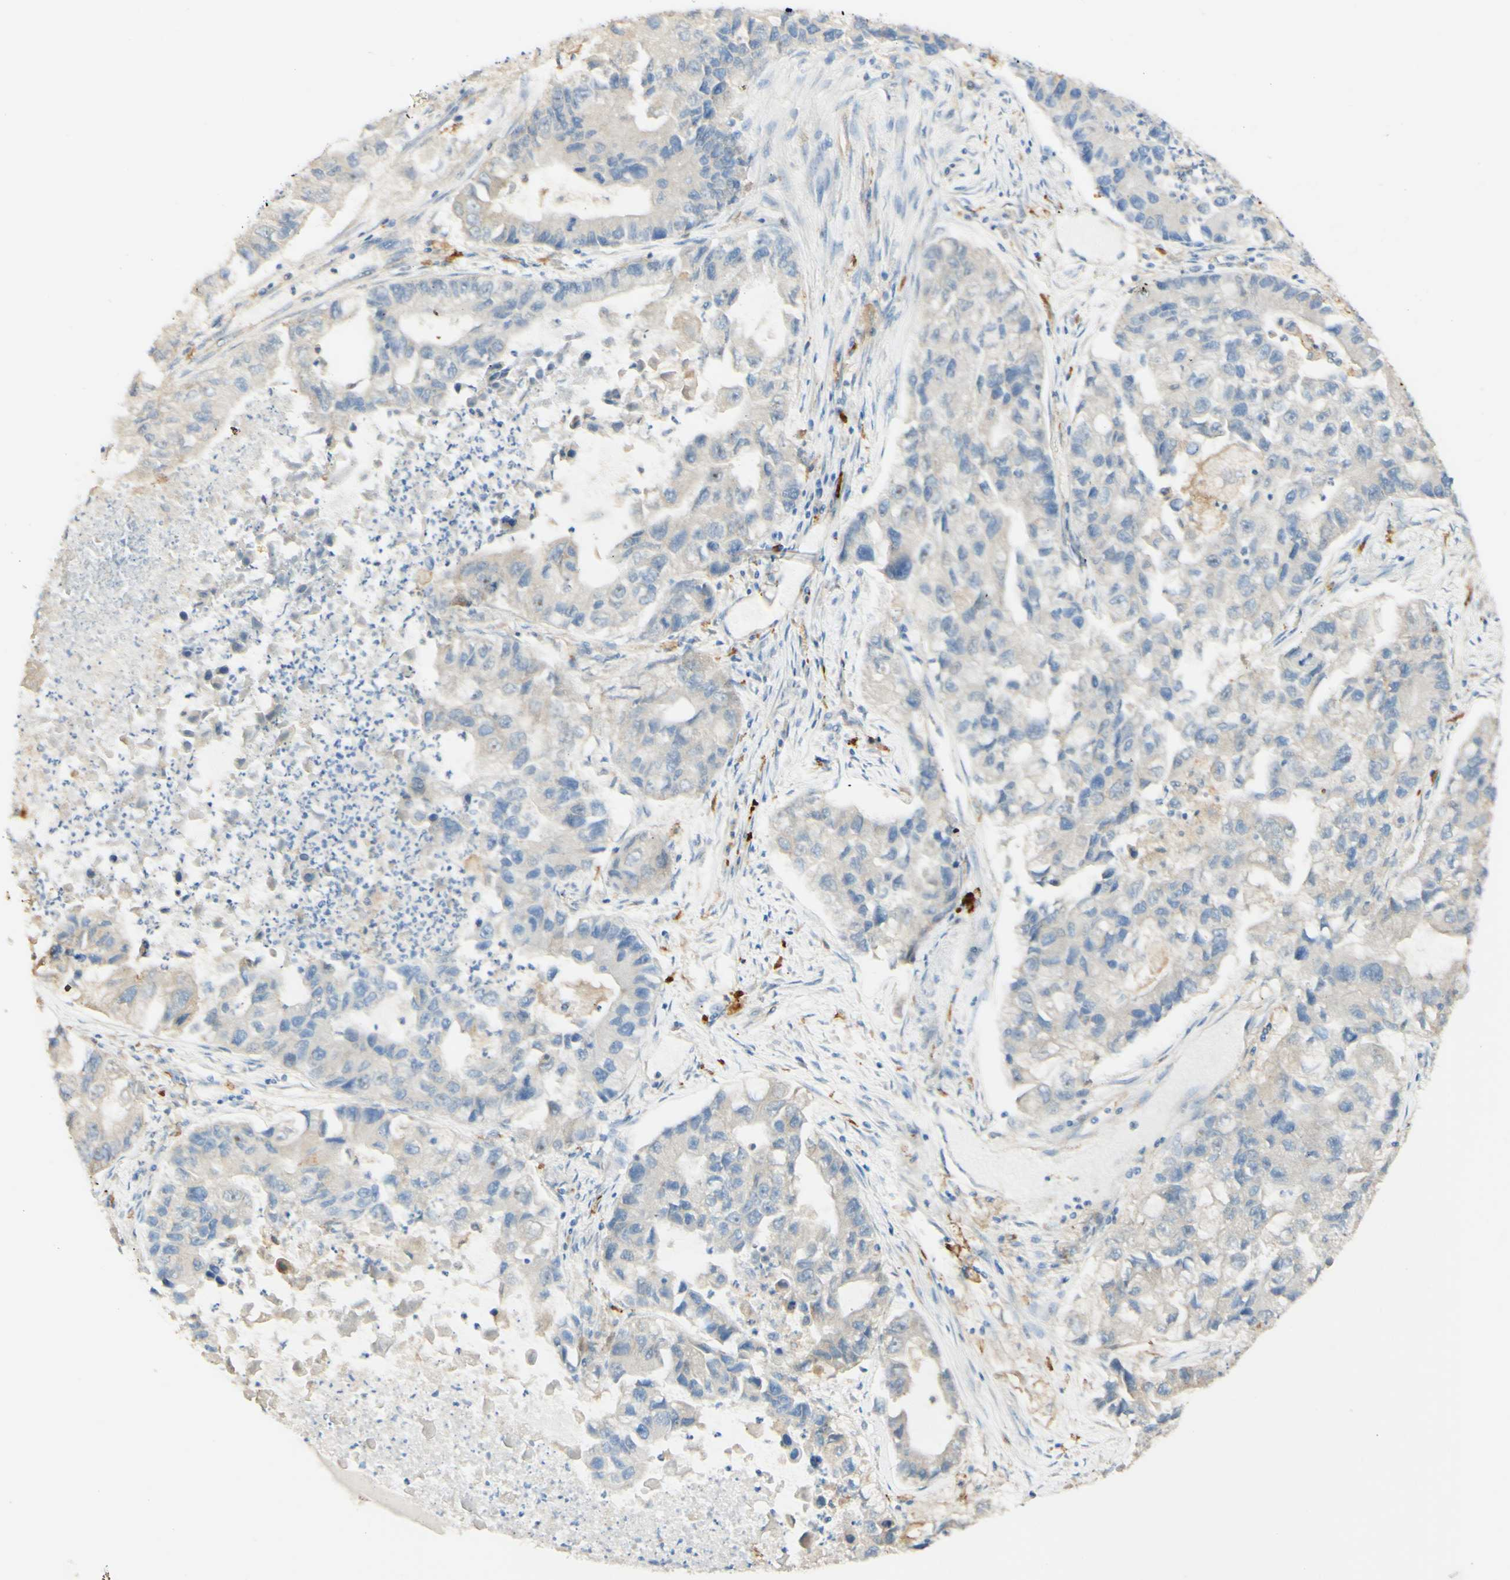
{"staining": {"intensity": "weak", "quantity": ">75%", "location": "cytoplasmic/membranous"}, "tissue": "lung cancer", "cell_type": "Tumor cells", "image_type": "cancer", "snomed": [{"axis": "morphology", "description": "Adenocarcinoma, NOS"}, {"axis": "topography", "description": "Lung"}], "caption": "Protein expression analysis of human adenocarcinoma (lung) reveals weak cytoplasmic/membranous positivity in about >75% of tumor cells.", "gene": "FCGRT", "patient": {"sex": "female", "age": 51}}